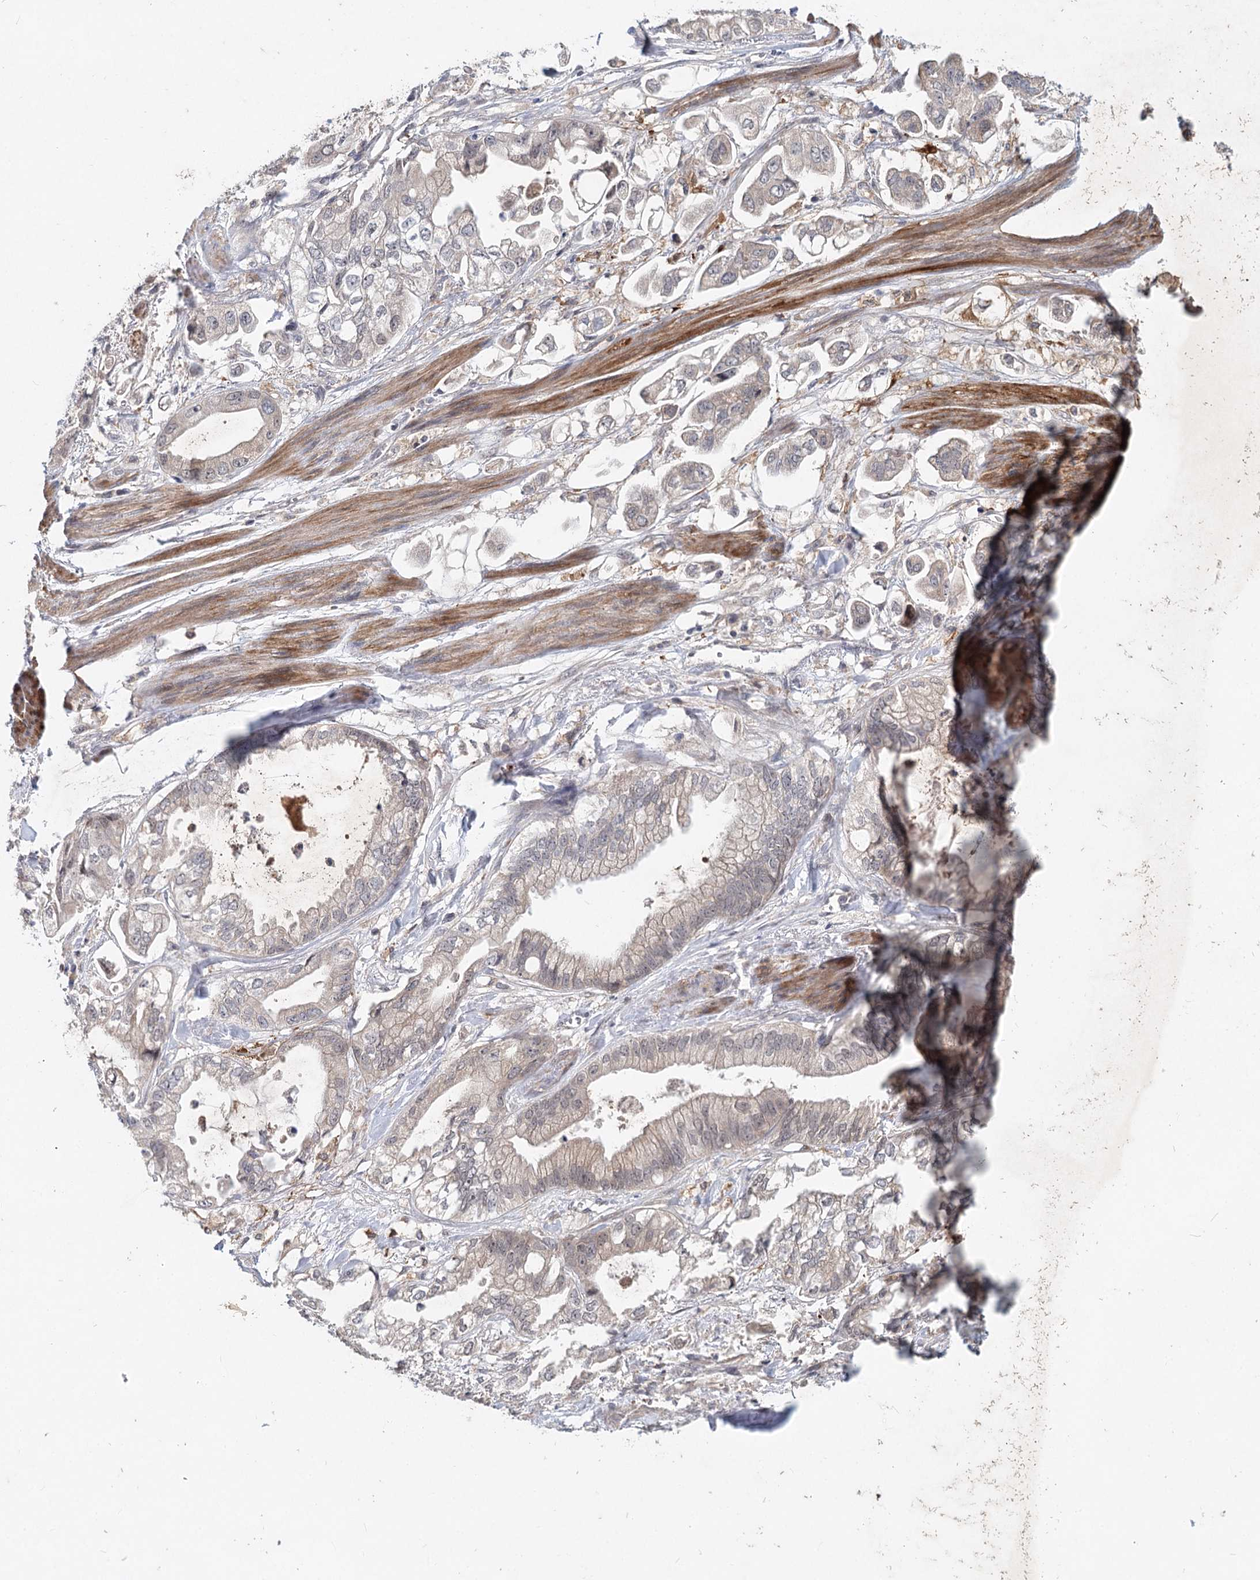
{"staining": {"intensity": "weak", "quantity": "<25%", "location": "cytoplasmic/membranous"}, "tissue": "stomach cancer", "cell_type": "Tumor cells", "image_type": "cancer", "snomed": [{"axis": "morphology", "description": "Adenocarcinoma, NOS"}, {"axis": "topography", "description": "Stomach"}], "caption": "Immunohistochemistry (IHC) image of neoplastic tissue: stomach adenocarcinoma stained with DAB displays no significant protein staining in tumor cells.", "gene": "AP3B1", "patient": {"sex": "male", "age": 62}}